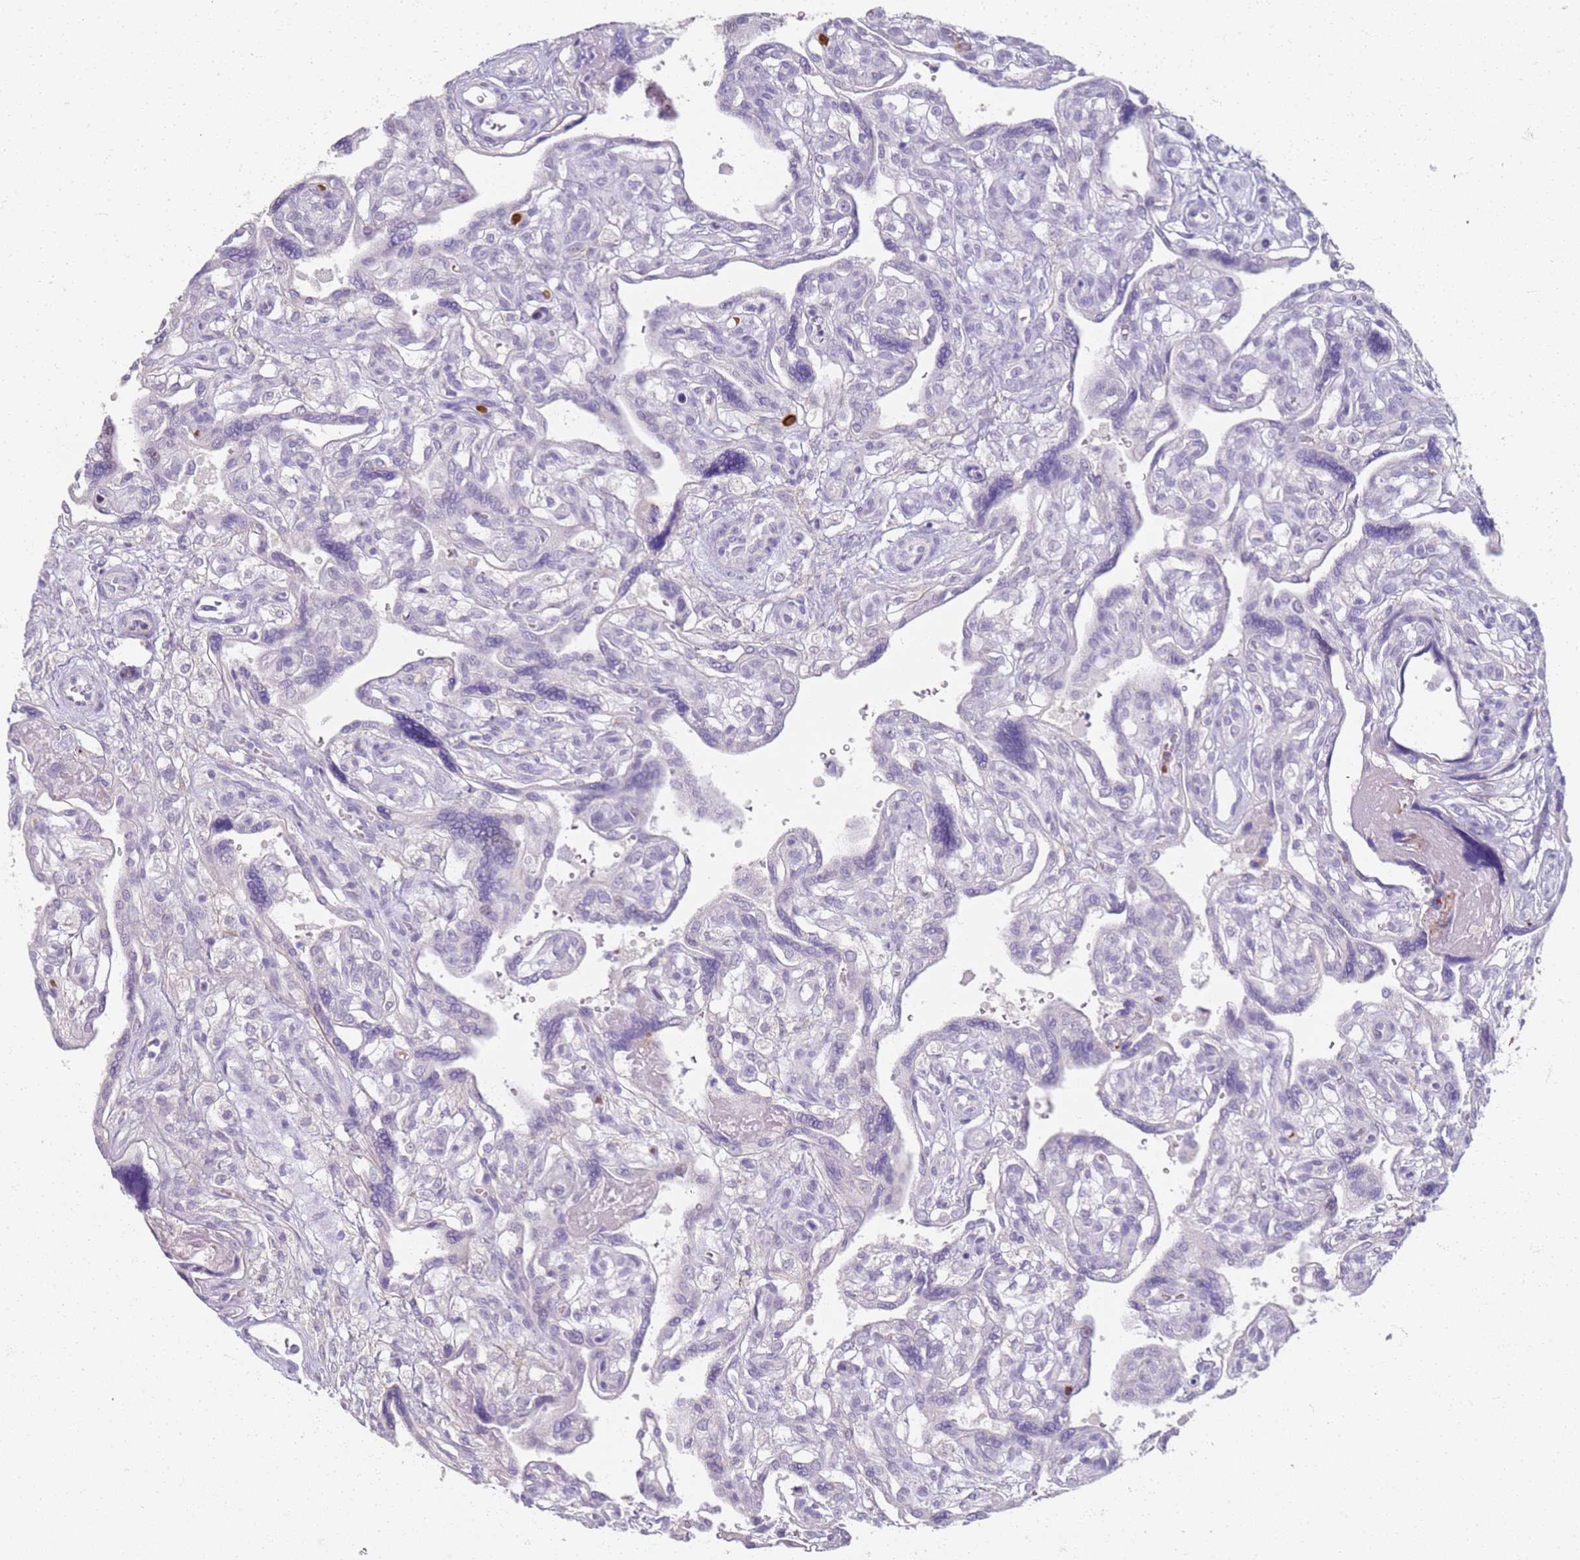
{"staining": {"intensity": "negative", "quantity": "none", "location": "none"}, "tissue": "placenta", "cell_type": "Decidual cells", "image_type": "normal", "snomed": [{"axis": "morphology", "description": "Normal tissue, NOS"}, {"axis": "topography", "description": "Placenta"}], "caption": "Image shows no protein expression in decidual cells of benign placenta.", "gene": "CD40LG", "patient": {"sex": "female", "age": 39}}